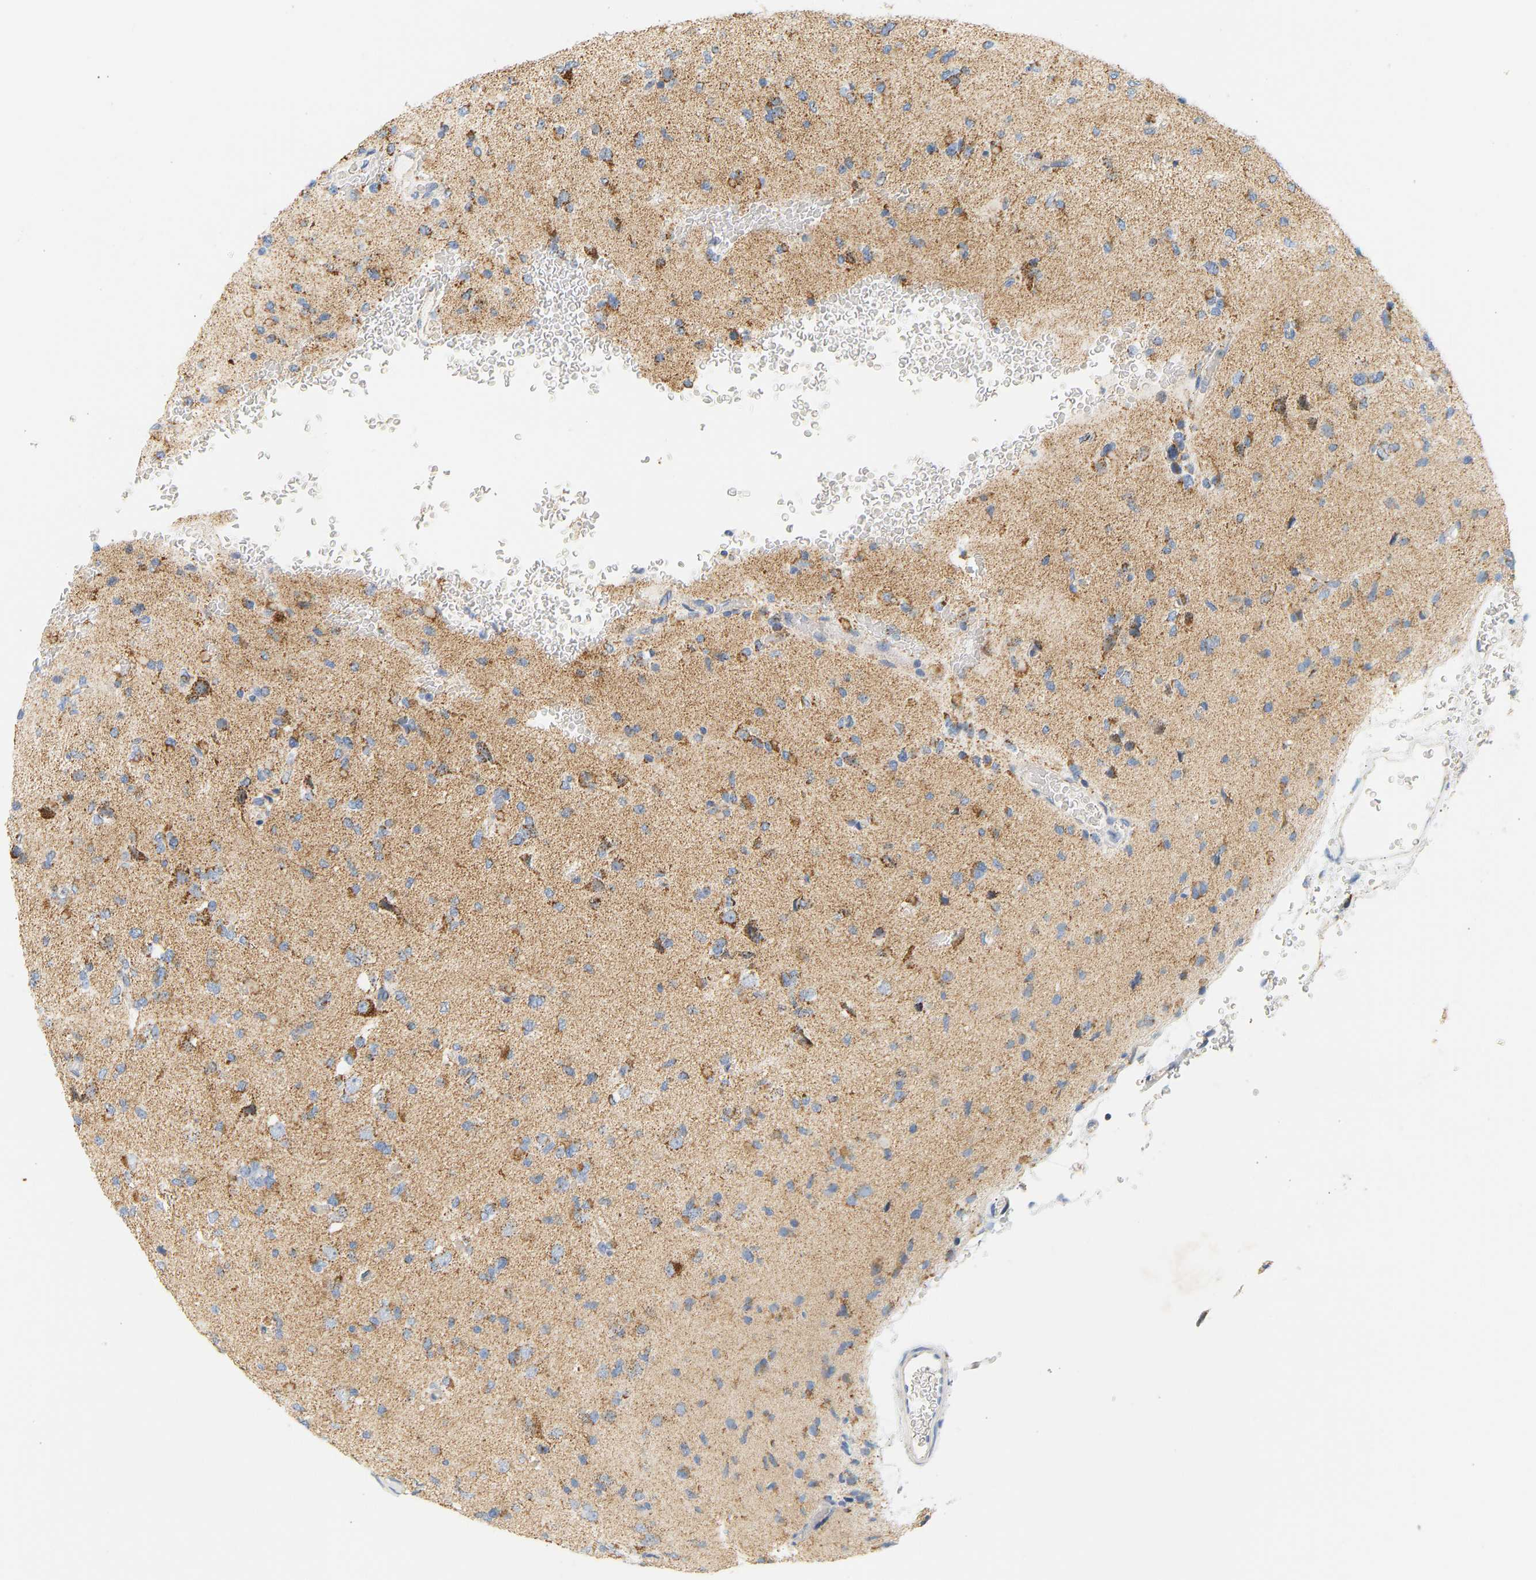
{"staining": {"intensity": "moderate", "quantity": ">75%", "location": "cytoplasmic/membranous"}, "tissue": "glioma", "cell_type": "Tumor cells", "image_type": "cancer", "snomed": [{"axis": "morphology", "description": "Glioma, malignant, Low grade"}, {"axis": "topography", "description": "Brain"}], "caption": "Protein expression analysis of human malignant low-grade glioma reveals moderate cytoplasmic/membranous expression in approximately >75% of tumor cells.", "gene": "GRPEL2", "patient": {"sex": "female", "age": 22}}